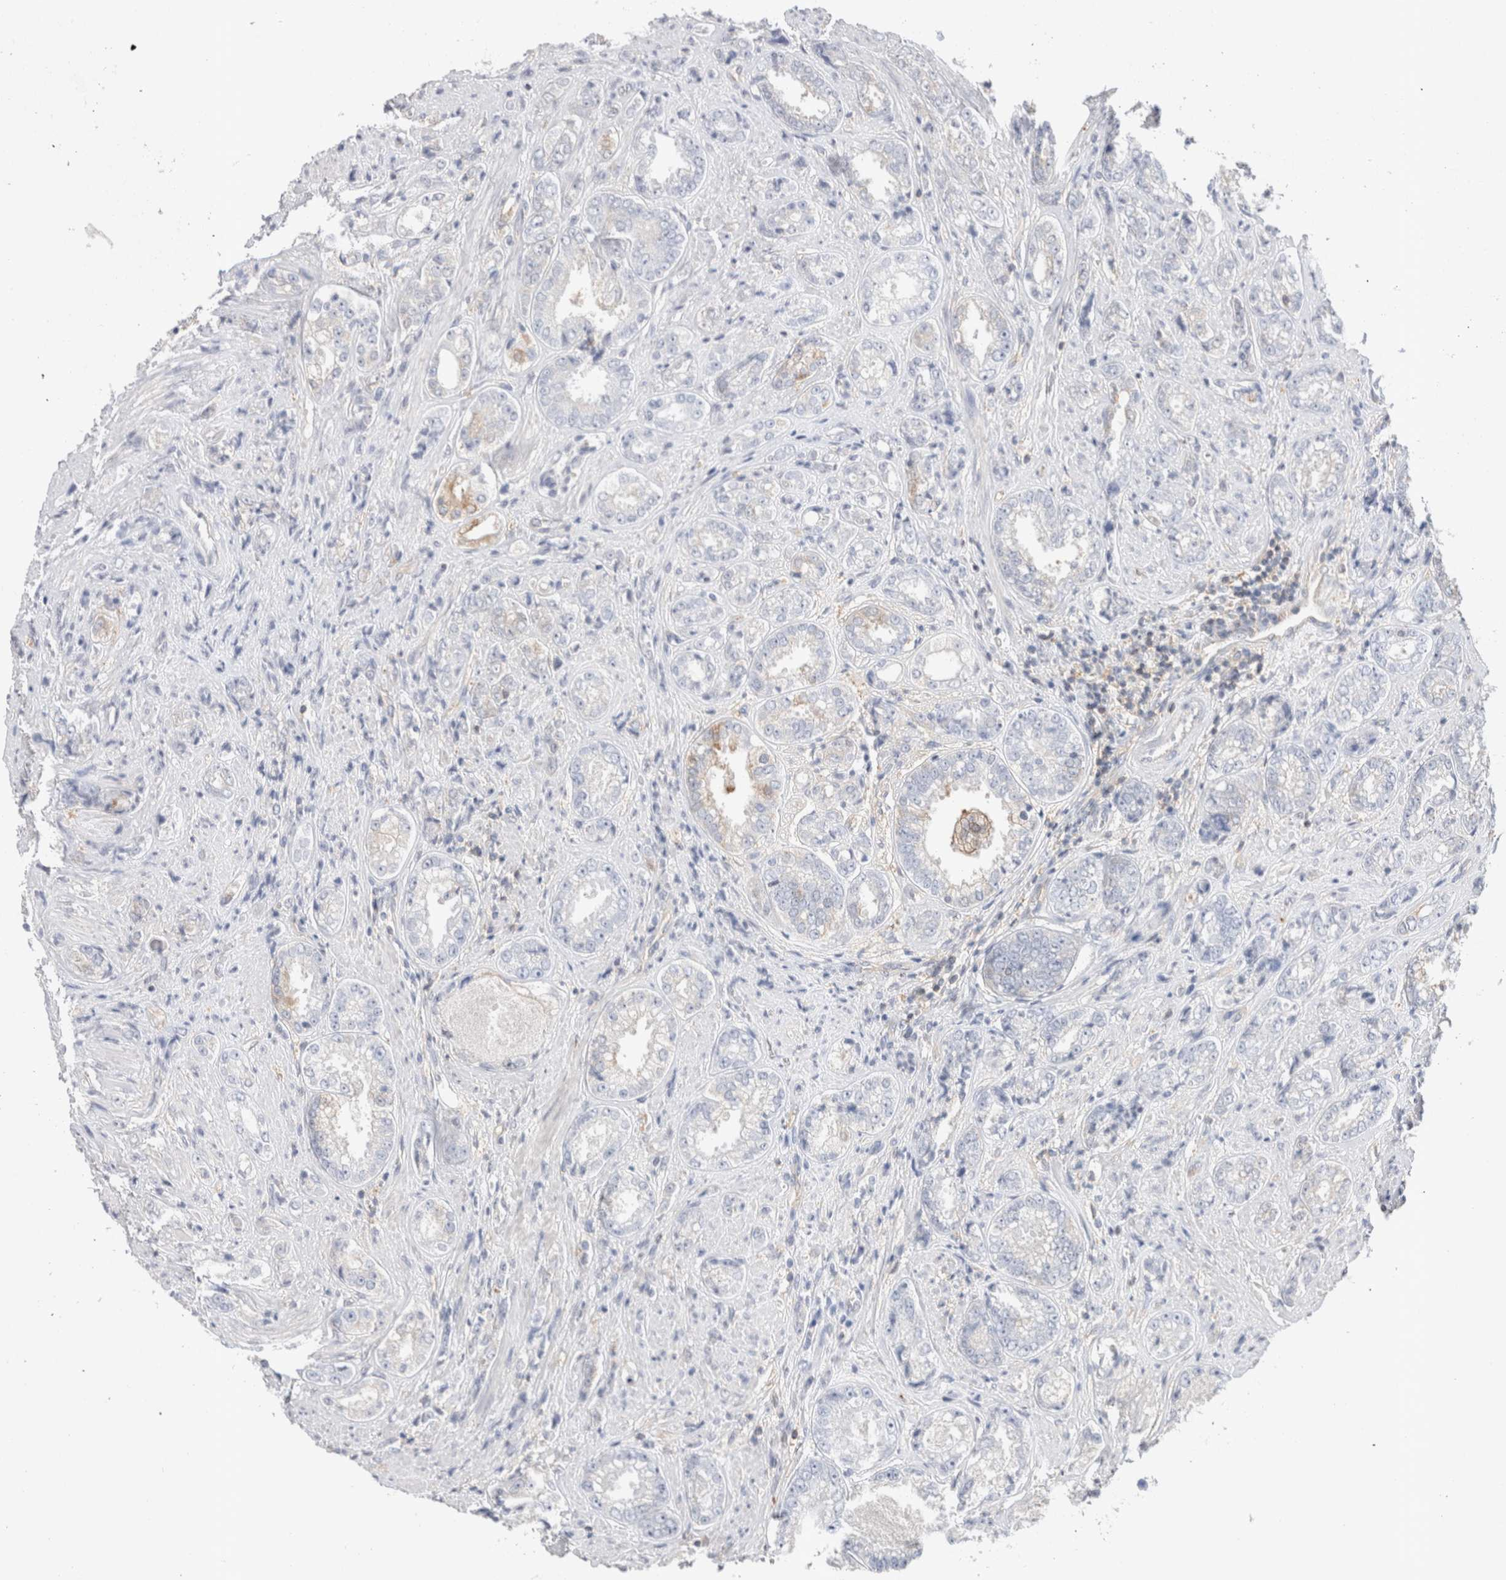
{"staining": {"intensity": "weak", "quantity": "<25%", "location": "cytoplasmic/membranous"}, "tissue": "prostate cancer", "cell_type": "Tumor cells", "image_type": "cancer", "snomed": [{"axis": "morphology", "description": "Adenocarcinoma, High grade"}, {"axis": "topography", "description": "Prostate"}], "caption": "Micrograph shows no significant protein positivity in tumor cells of prostate cancer (high-grade adenocarcinoma).", "gene": "CAPN2", "patient": {"sex": "male", "age": 61}}